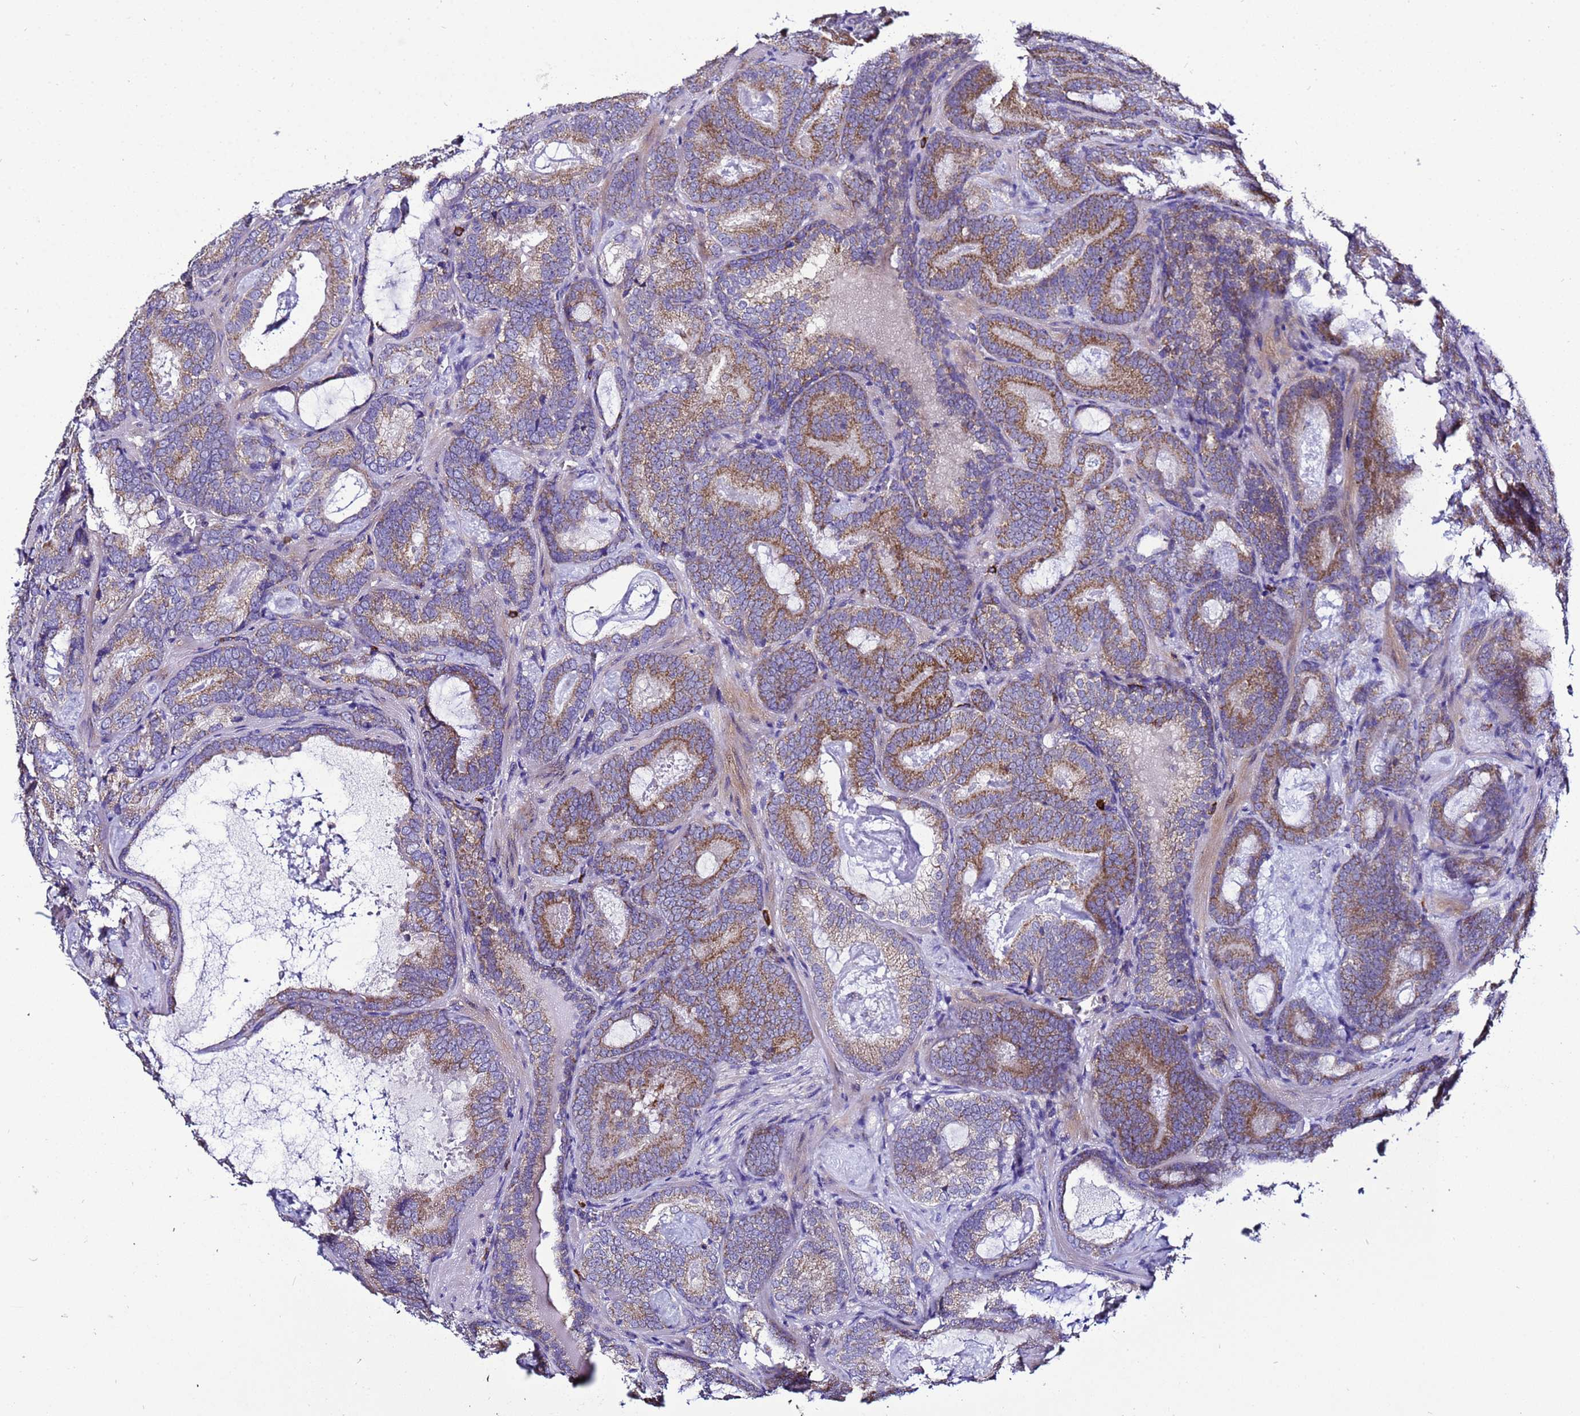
{"staining": {"intensity": "moderate", "quantity": ">75%", "location": "cytoplasmic/membranous"}, "tissue": "prostate cancer", "cell_type": "Tumor cells", "image_type": "cancer", "snomed": [{"axis": "morphology", "description": "Adenocarcinoma, Low grade"}, {"axis": "topography", "description": "Prostate"}], "caption": "Prostate low-grade adenocarcinoma stained with a brown dye exhibits moderate cytoplasmic/membranous positive positivity in about >75% of tumor cells.", "gene": "HIGD2A", "patient": {"sex": "male", "age": 60}}